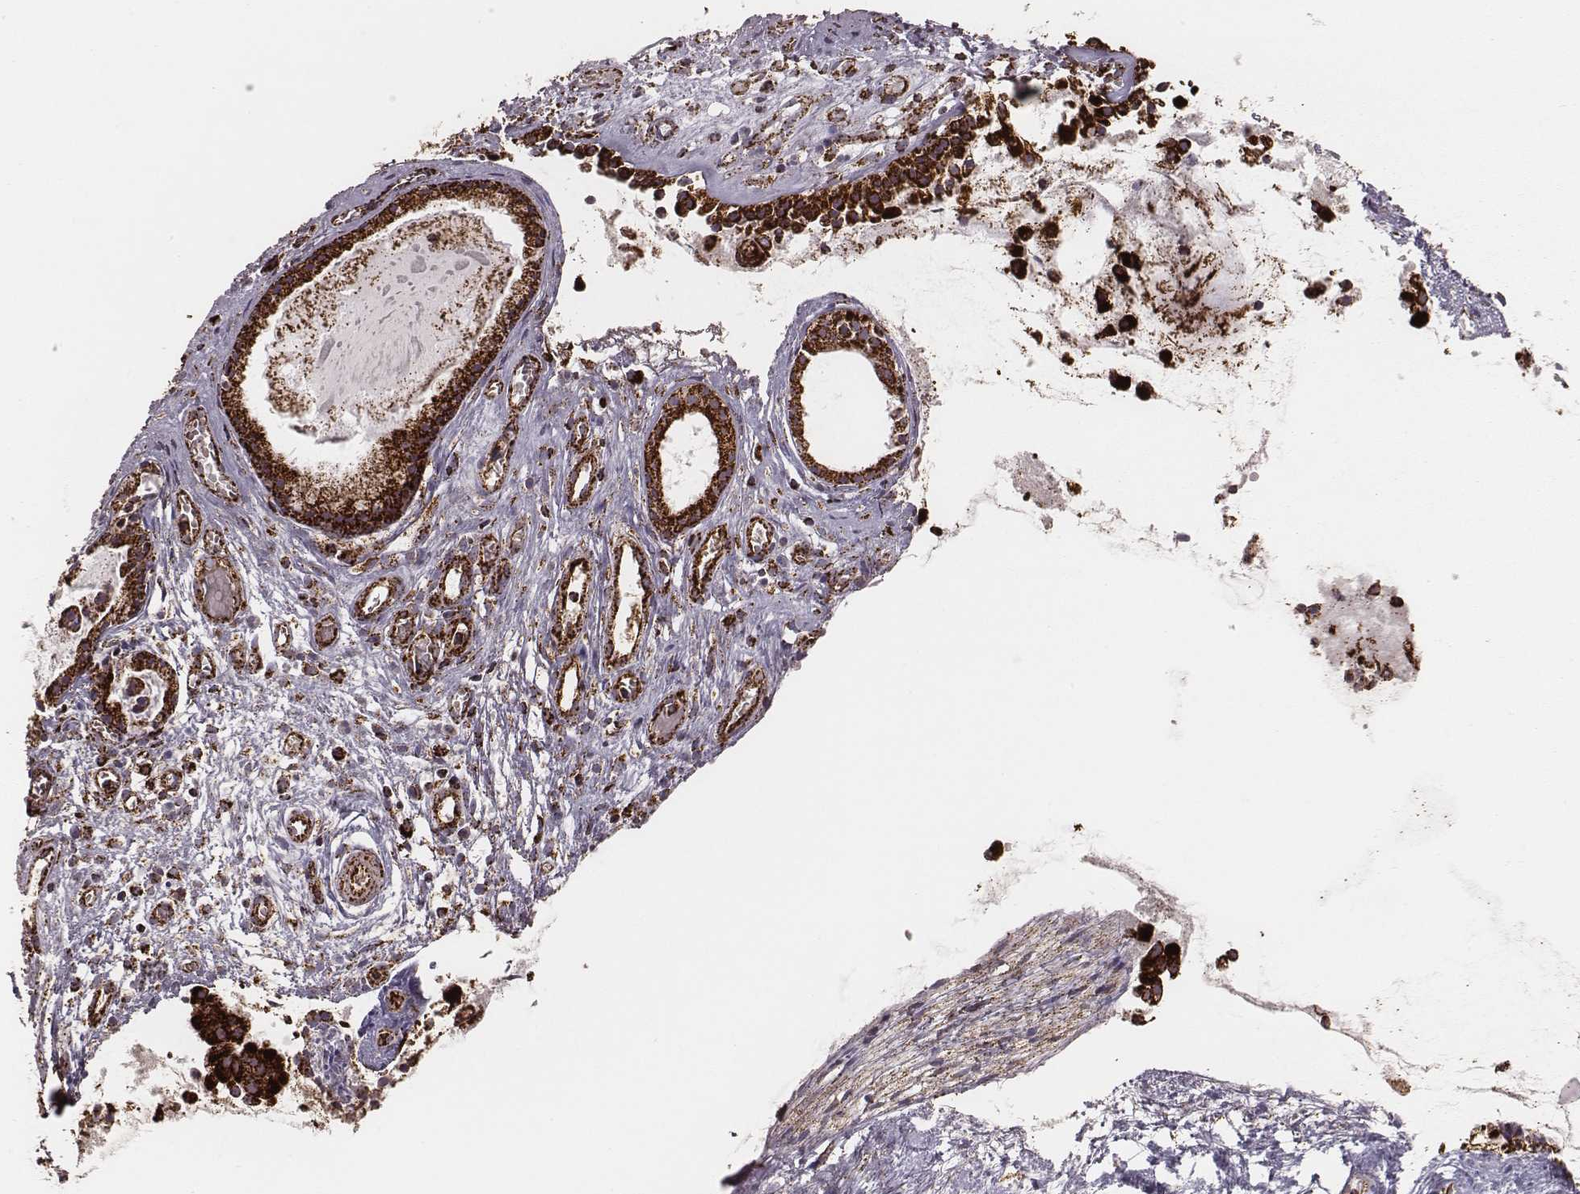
{"staining": {"intensity": "strong", "quantity": ">75%", "location": "cytoplasmic/membranous"}, "tissue": "nasopharynx", "cell_type": "Respiratory epithelial cells", "image_type": "normal", "snomed": [{"axis": "morphology", "description": "Normal tissue, NOS"}, {"axis": "topography", "description": "Nasopharynx"}], "caption": "High-power microscopy captured an immunohistochemistry (IHC) image of normal nasopharynx, revealing strong cytoplasmic/membranous expression in about >75% of respiratory epithelial cells.", "gene": "TUFM", "patient": {"sex": "male", "age": 31}}